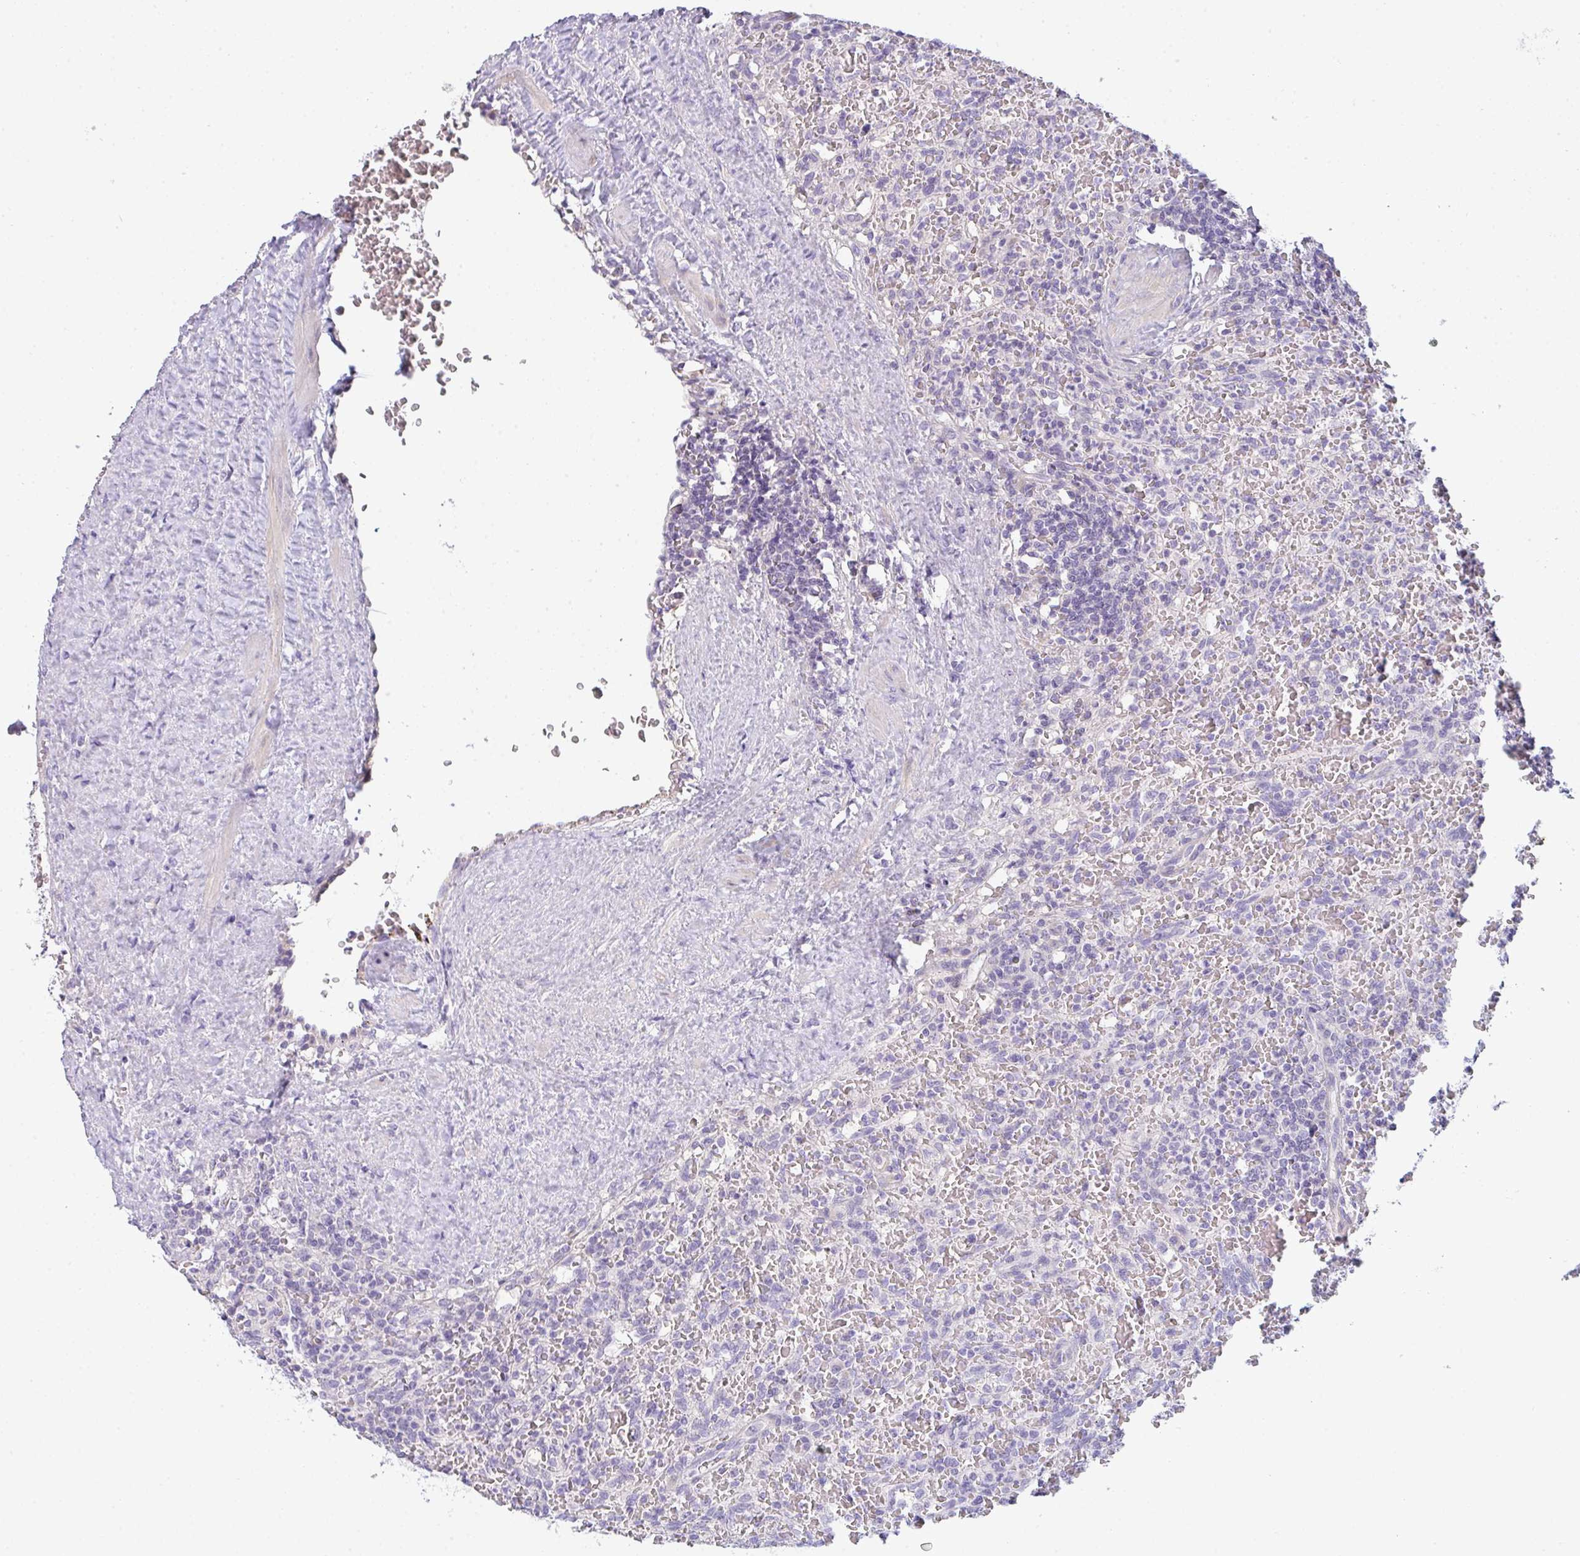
{"staining": {"intensity": "negative", "quantity": "none", "location": "none"}, "tissue": "lymphoma", "cell_type": "Tumor cells", "image_type": "cancer", "snomed": [{"axis": "morphology", "description": "Malignant lymphoma, non-Hodgkin's type, Low grade"}, {"axis": "topography", "description": "Spleen"}], "caption": "This is an IHC micrograph of lymphoma. There is no positivity in tumor cells.", "gene": "FILIP1", "patient": {"sex": "female", "age": 64}}